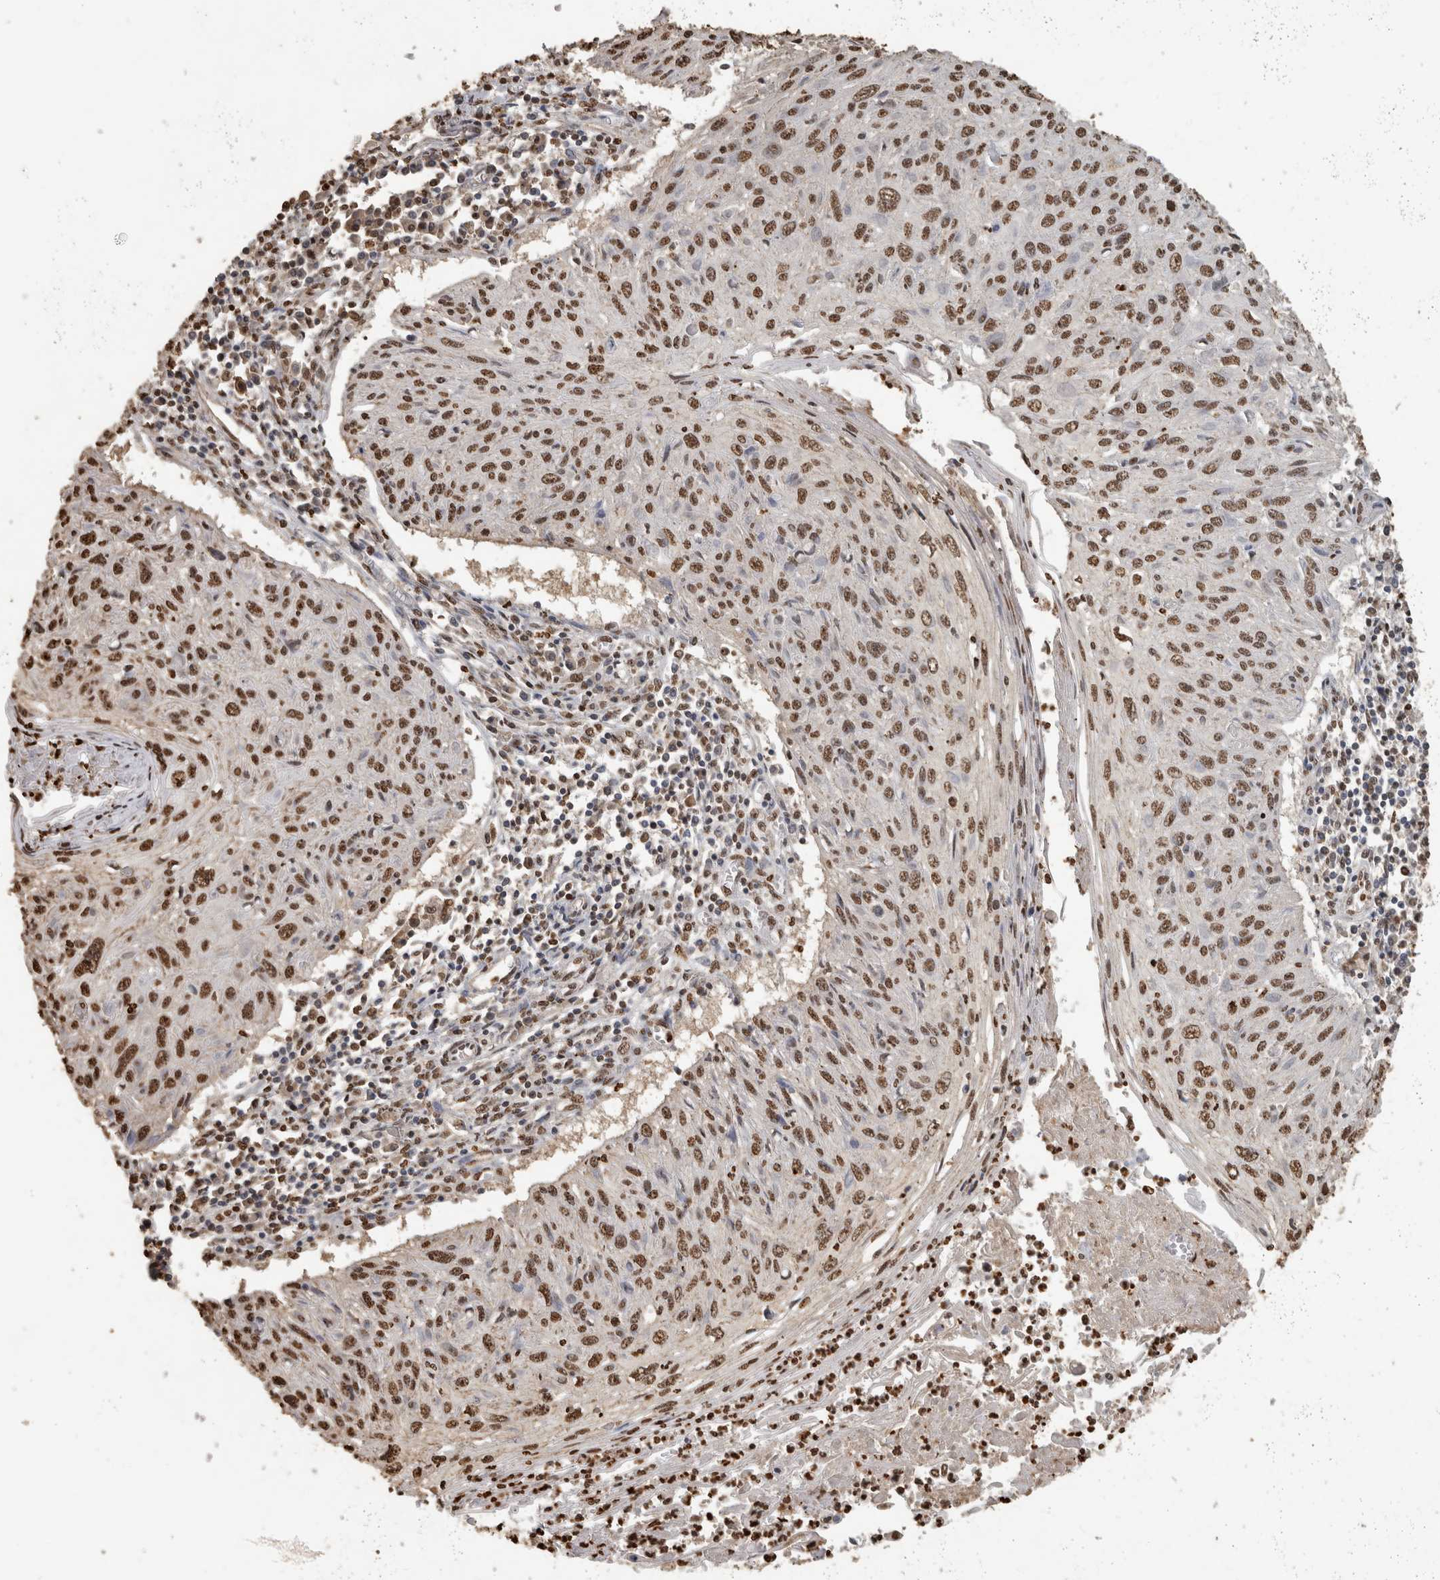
{"staining": {"intensity": "moderate", "quantity": ">75%", "location": "nuclear"}, "tissue": "cervical cancer", "cell_type": "Tumor cells", "image_type": "cancer", "snomed": [{"axis": "morphology", "description": "Squamous cell carcinoma, NOS"}, {"axis": "topography", "description": "Cervix"}], "caption": "Human cervical cancer stained with a brown dye shows moderate nuclear positive expression in about >75% of tumor cells.", "gene": "HAND2", "patient": {"sex": "female", "age": 51}}